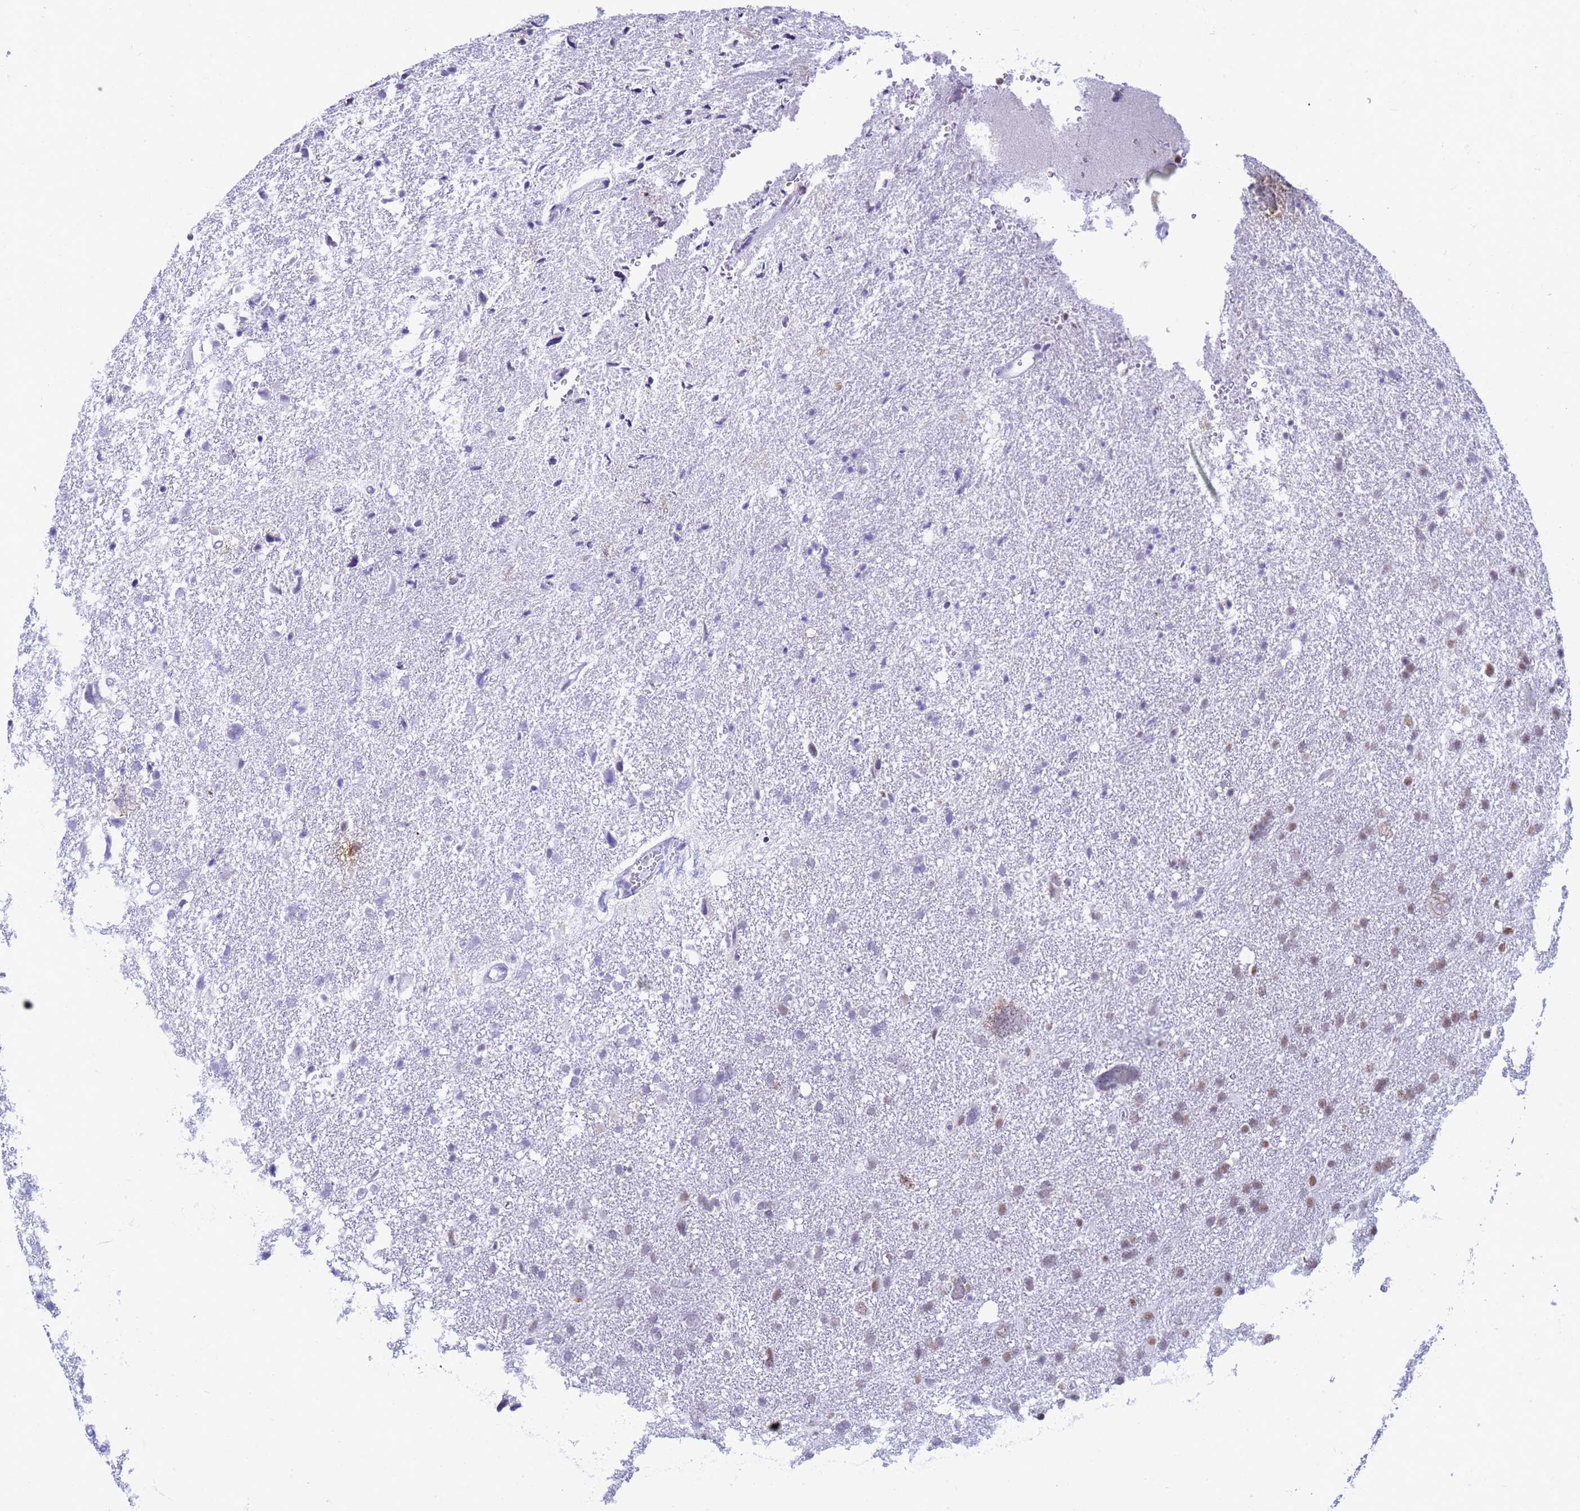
{"staining": {"intensity": "moderate", "quantity": "<25%", "location": "nuclear"}, "tissue": "glioma", "cell_type": "Tumor cells", "image_type": "cancer", "snomed": [{"axis": "morphology", "description": "Glioma, malignant, High grade"}, {"axis": "topography", "description": "Brain"}], "caption": "Human glioma stained with a protein marker shows moderate staining in tumor cells.", "gene": "FAM170B", "patient": {"sex": "male", "age": 61}}